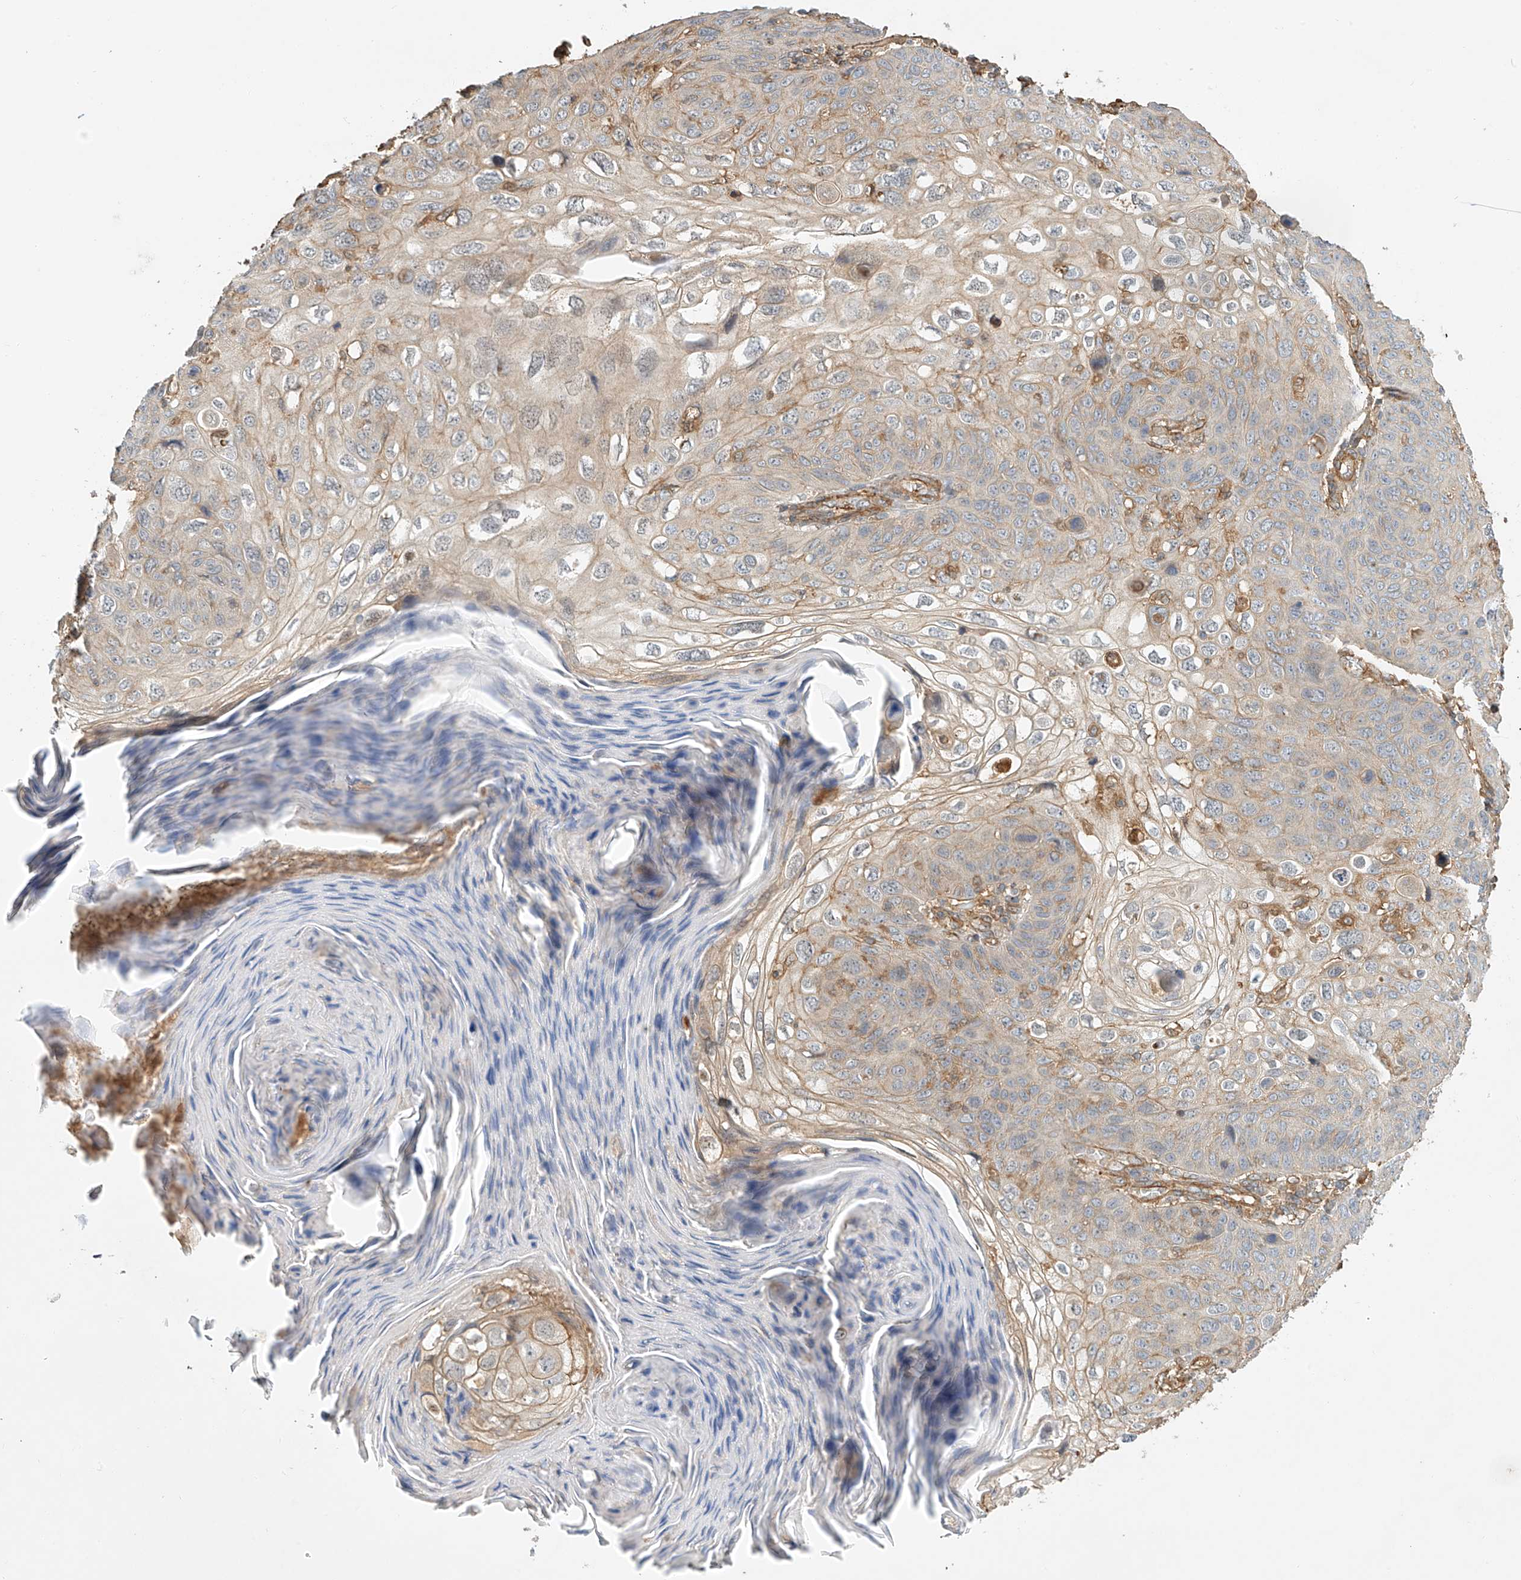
{"staining": {"intensity": "weak", "quantity": "<25%", "location": "cytoplasmic/membranous"}, "tissue": "skin cancer", "cell_type": "Tumor cells", "image_type": "cancer", "snomed": [{"axis": "morphology", "description": "Squamous cell carcinoma, NOS"}, {"axis": "topography", "description": "Skin"}], "caption": "This is a micrograph of immunohistochemistry staining of skin cancer, which shows no expression in tumor cells.", "gene": "CSMD3", "patient": {"sex": "female", "age": 90}}